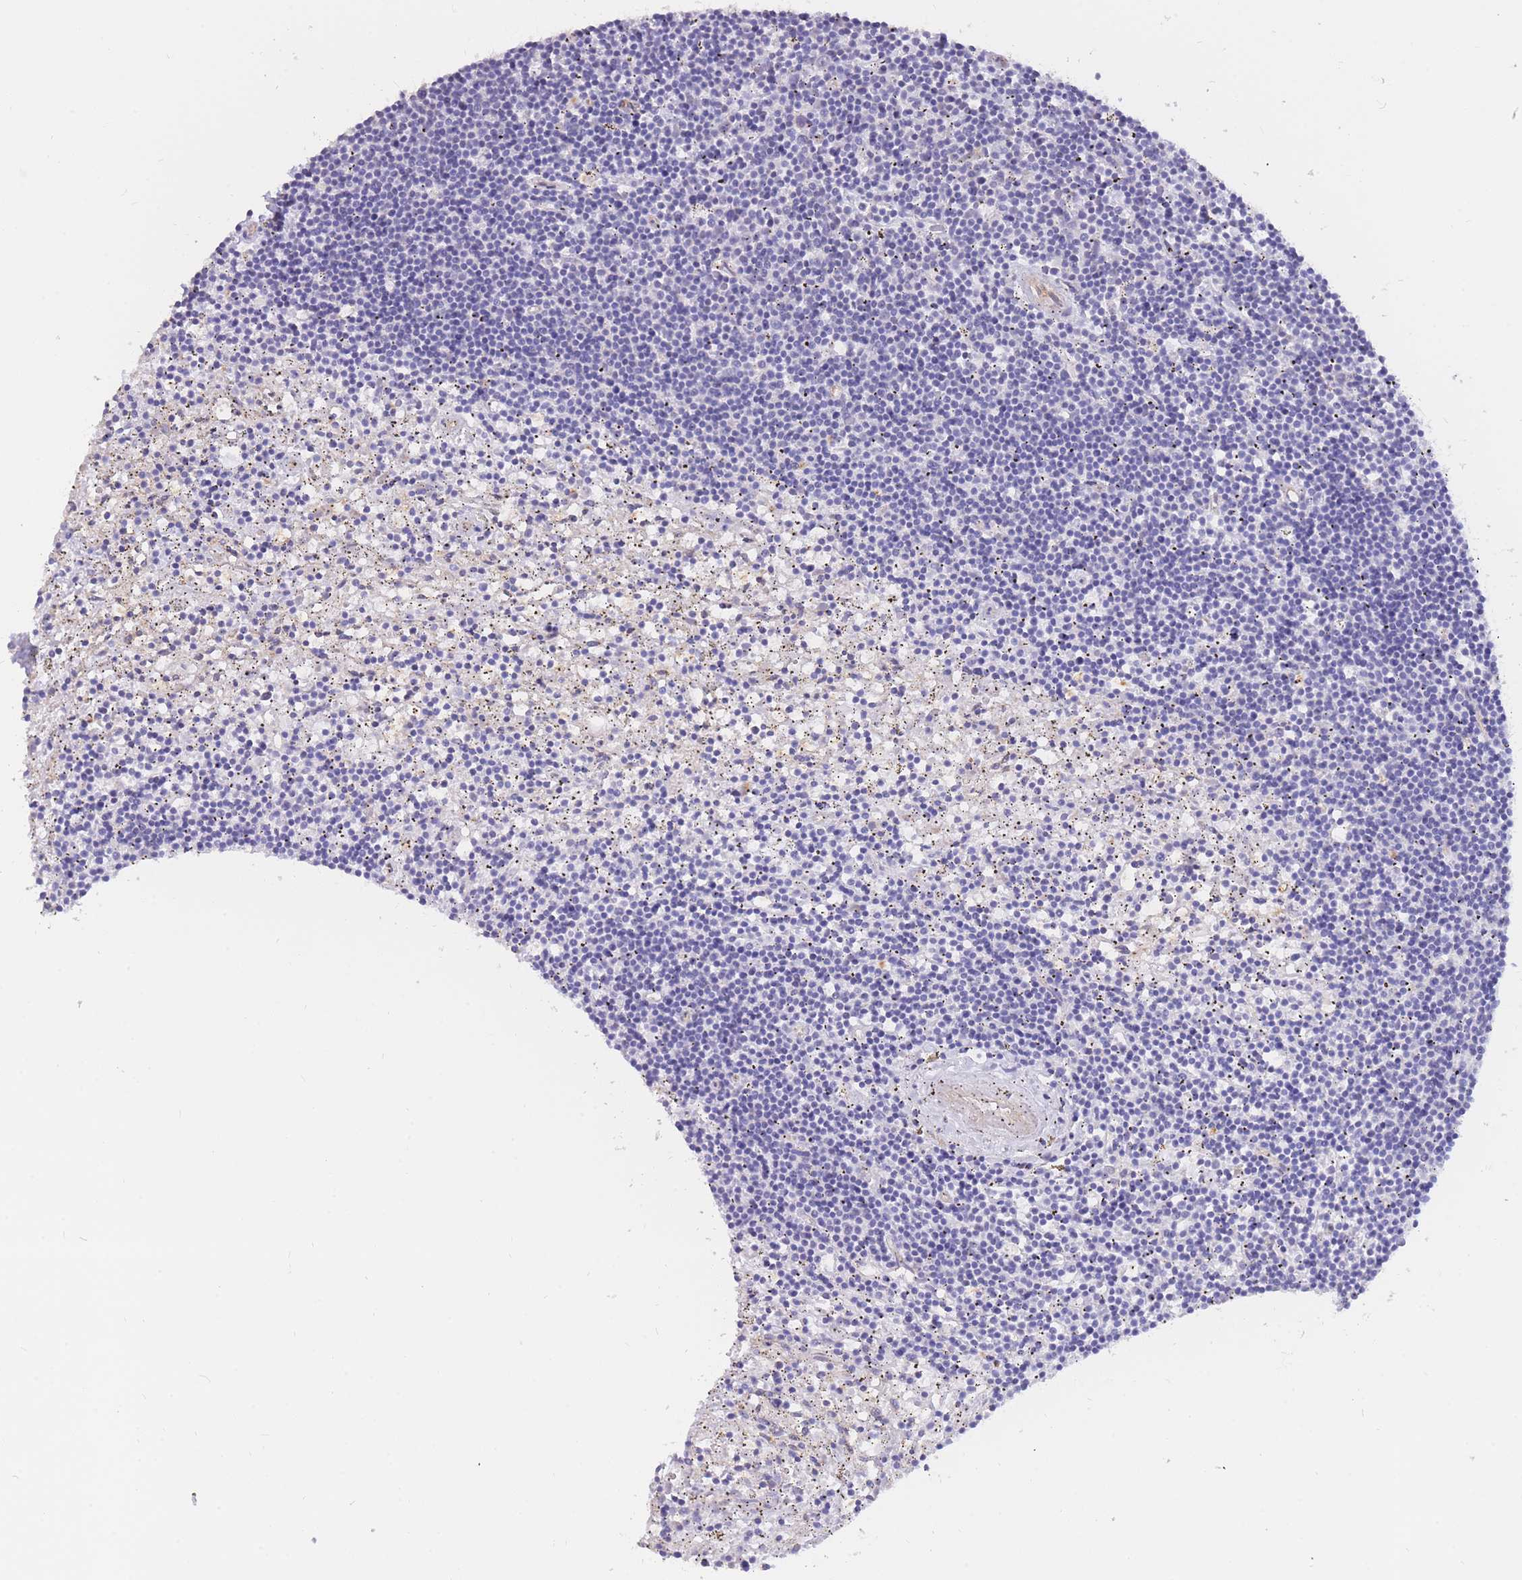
{"staining": {"intensity": "negative", "quantity": "none", "location": "none"}, "tissue": "lymphoma", "cell_type": "Tumor cells", "image_type": "cancer", "snomed": [{"axis": "morphology", "description": "Malignant lymphoma, non-Hodgkin's type, Low grade"}, {"axis": "topography", "description": "Spleen"}], "caption": "Protein analysis of lymphoma demonstrates no significant positivity in tumor cells.", "gene": "SULT1A1", "patient": {"sex": "male", "age": 76}}